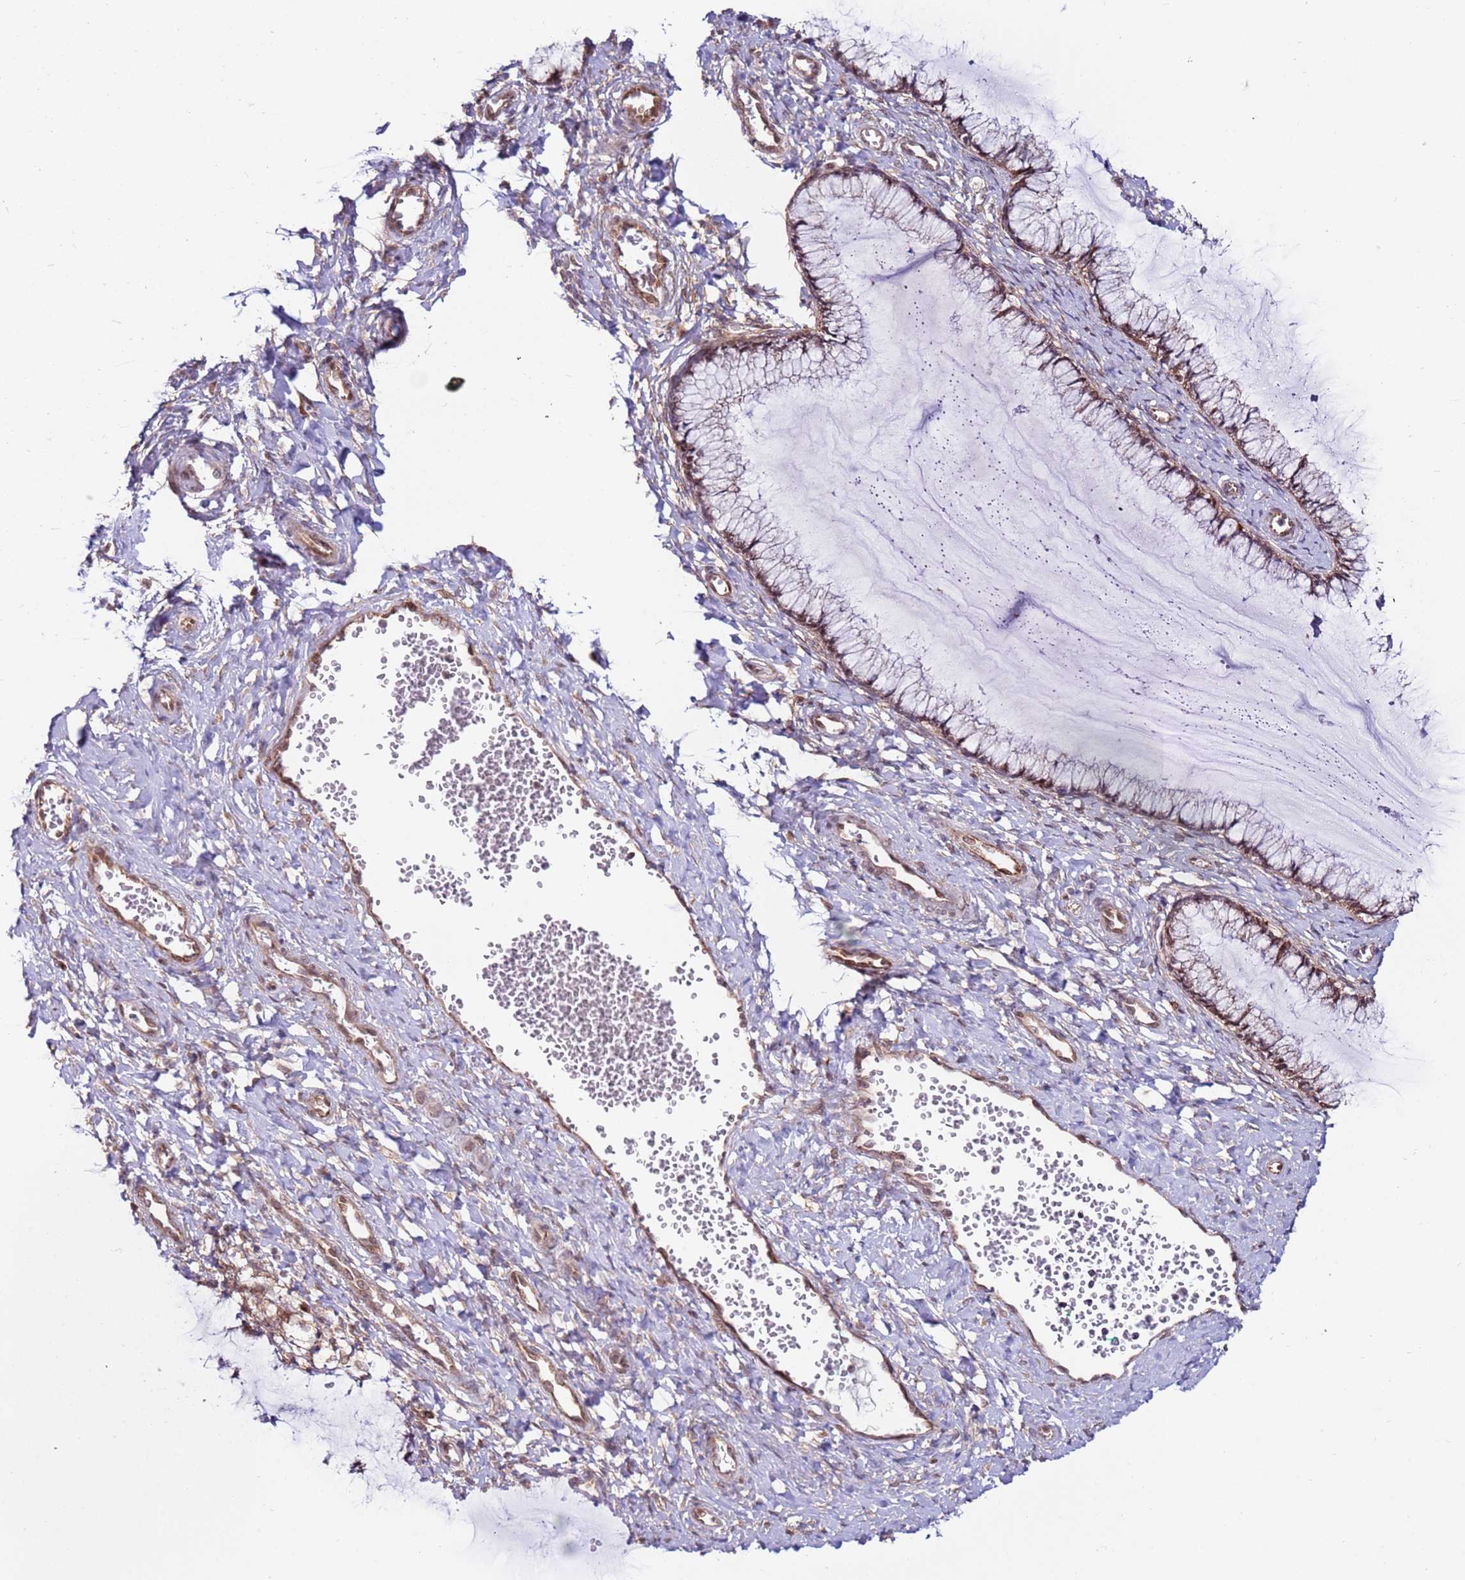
{"staining": {"intensity": "weak", "quantity": ">75%", "location": "cytoplasmic/membranous,nuclear"}, "tissue": "cervix", "cell_type": "Glandular cells", "image_type": "normal", "snomed": [{"axis": "morphology", "description": "Normal tissue, NOS"}, {"axis": "morphology", "description": "Adenocarcinoma, NOS"}, {"axis": "topography", "description": "Cervix"}], "caption": "Unremarkable cervix was stained to show a protein in brown. There is low levels of weak cytoplasmic/membranous,nuclear positivity in about >75% of glandular cells.", "gene": "DCAF4", "patient": {"sex": "female", "age": 29}}